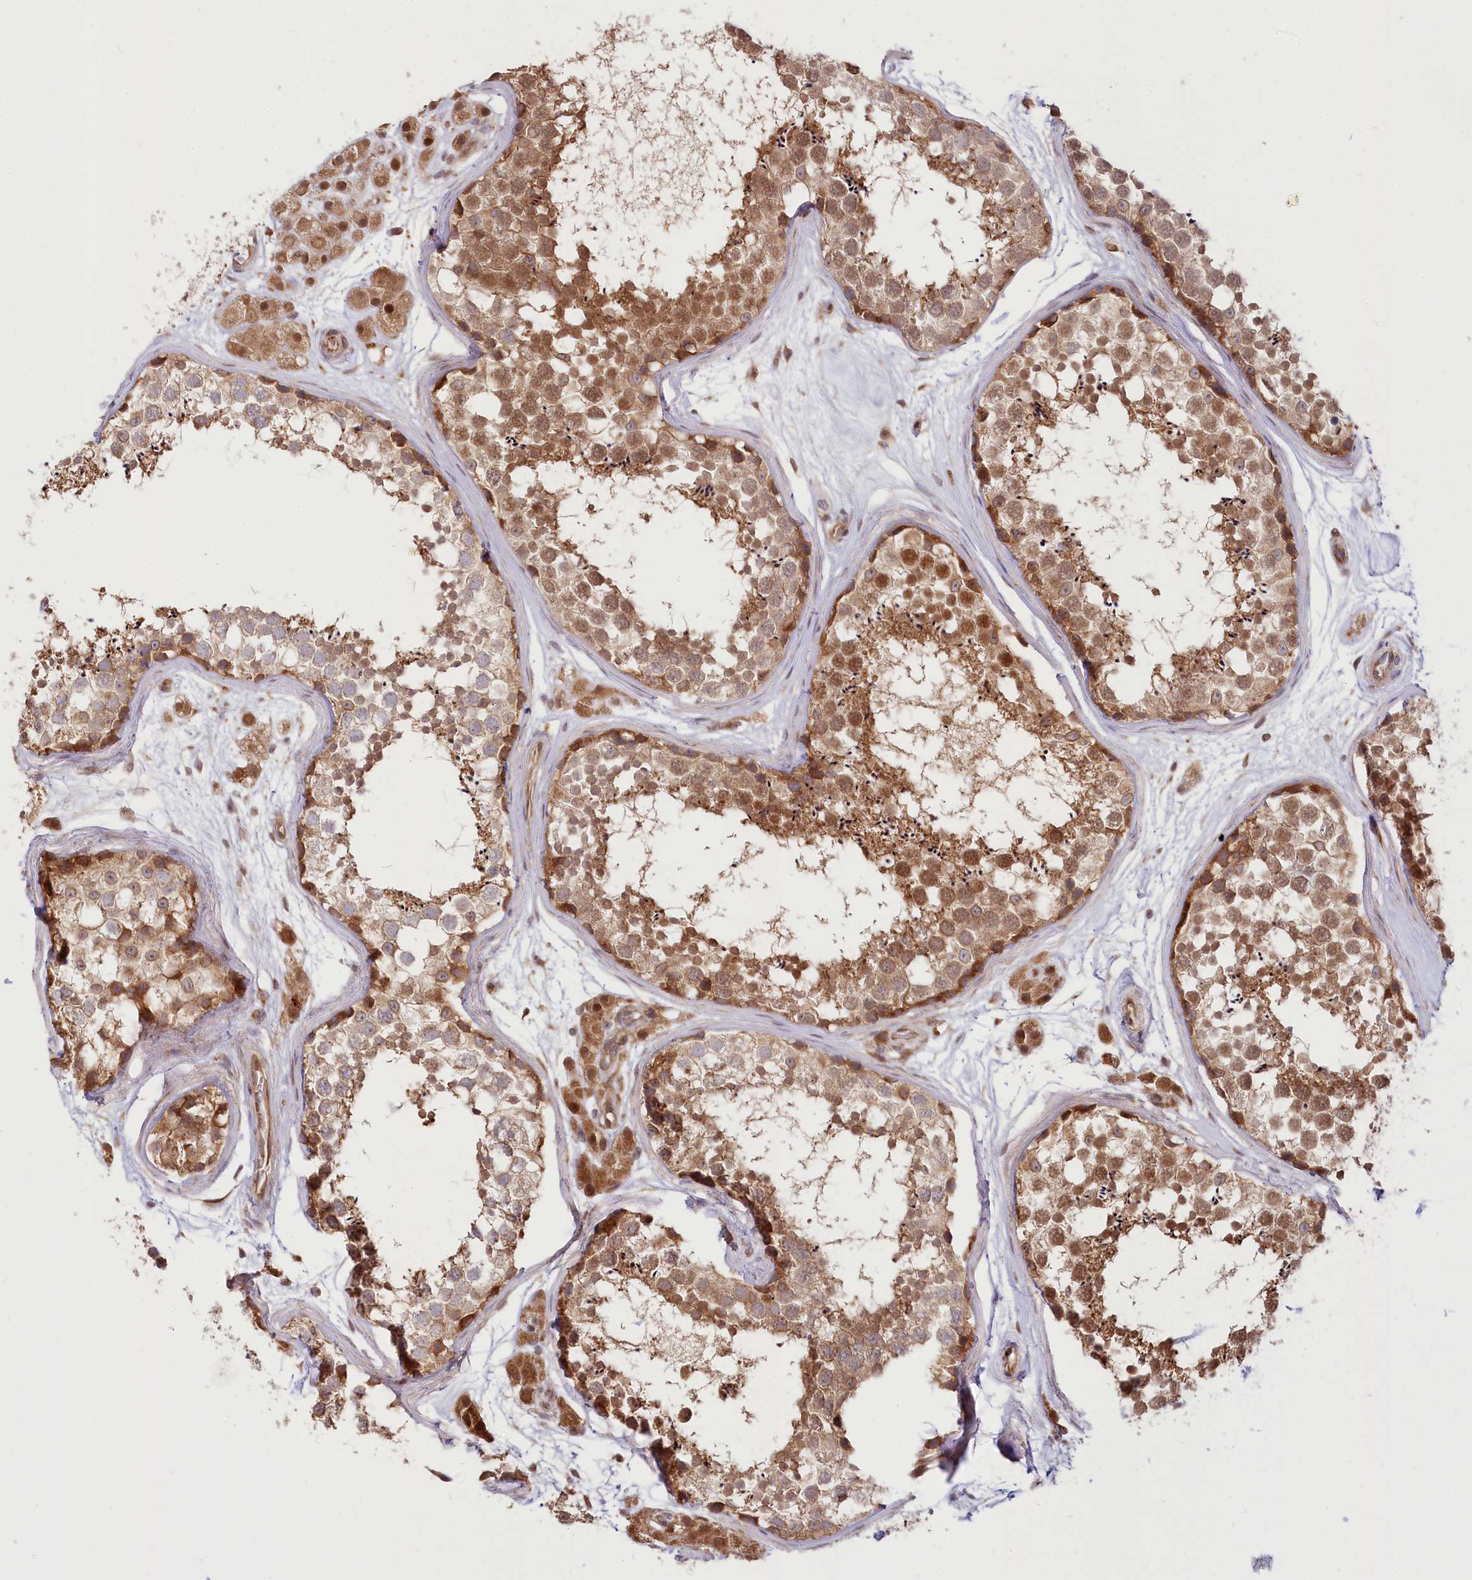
{"staining": {"intensity": "moderate", "quantity": ">75%", "location": "cytoplasmic/membranous,nuclear"}, "tissue": "testis", "cell_type": "Cells in seminiferous ducts", "image_type": "normal", "snomed": [{"axis": "morphology", "description": "Normal tissue, NOS"}, {"axis": "topography", "description": "Testis"}], "caption": "Immunohistochemistry (DAB (3,3'-diaminobenzidine)) staining of normal testis exhibits moderate cytoplasmic/membranous,nuclear protein staining in about >75% of cells in seminiferous ducts. The protein of interest is stained brown, and the nuclei are stained in blue (DAB IHC with brightfield microscopy, high magnification).", "gene": "CEP70", "patient": {"sex": "male", "age": 56}}